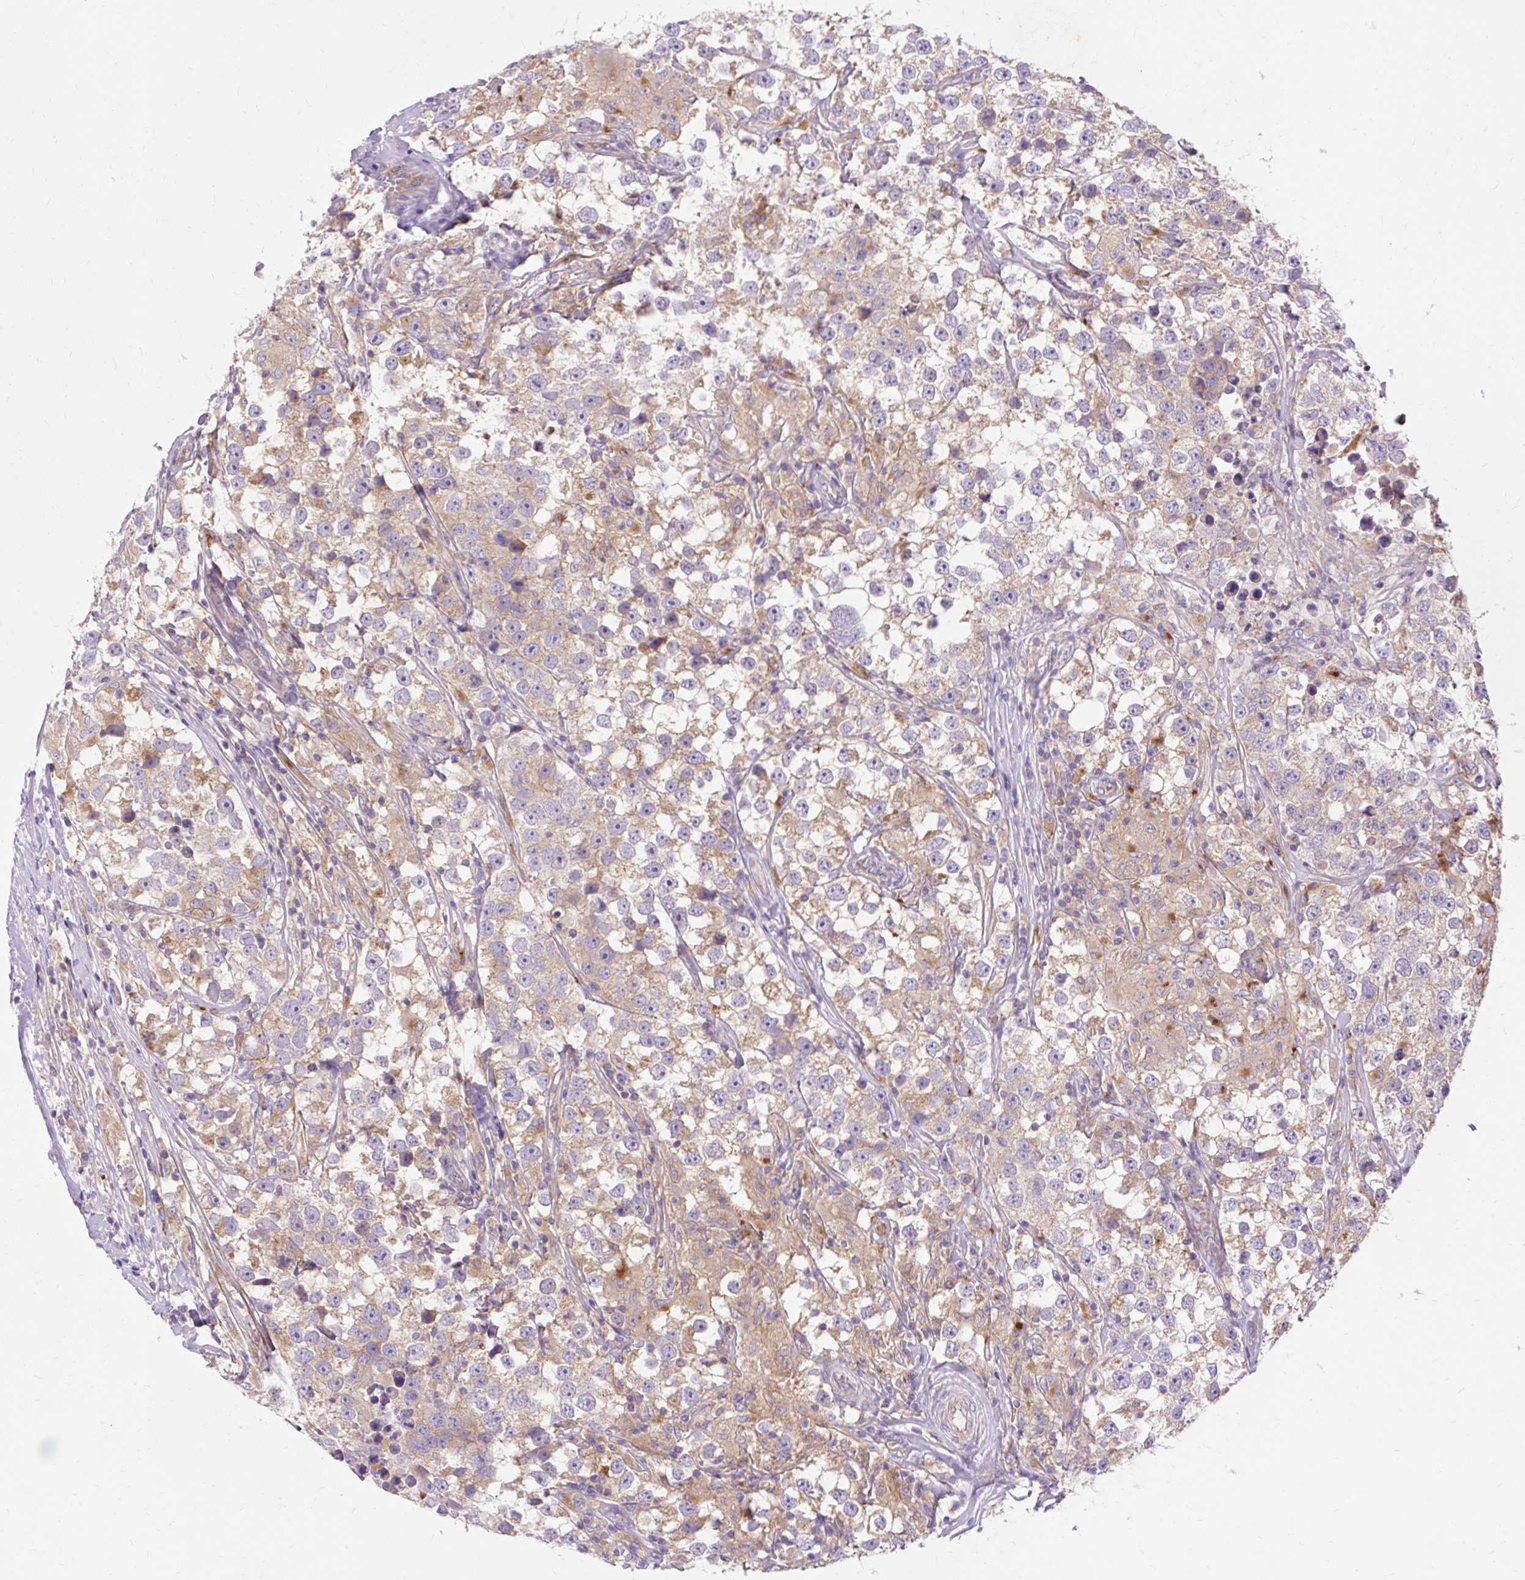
{"staining": {"intensity": "weak", "quantity": "25%-75%", "location": "cytoplasmic/membranous"}, "tissue": "testis cancer", "cell_type": "Tumor cells", "image_type": "cancer", "snomed": [{"axis": "morphology", "description": "Seminoma, NOS"}, {"axis": "topography", "description": "Testis"}], "caption": "A high-resolution photomicrograph shows immunohistochemistry staining of seminoma (testis), which demonstrates weak cytoplasmic/membranous expression in about 25%-75% of tumor cells.", "gene": "OR4K15", "patient": {"sex": "male", "age": 46}}